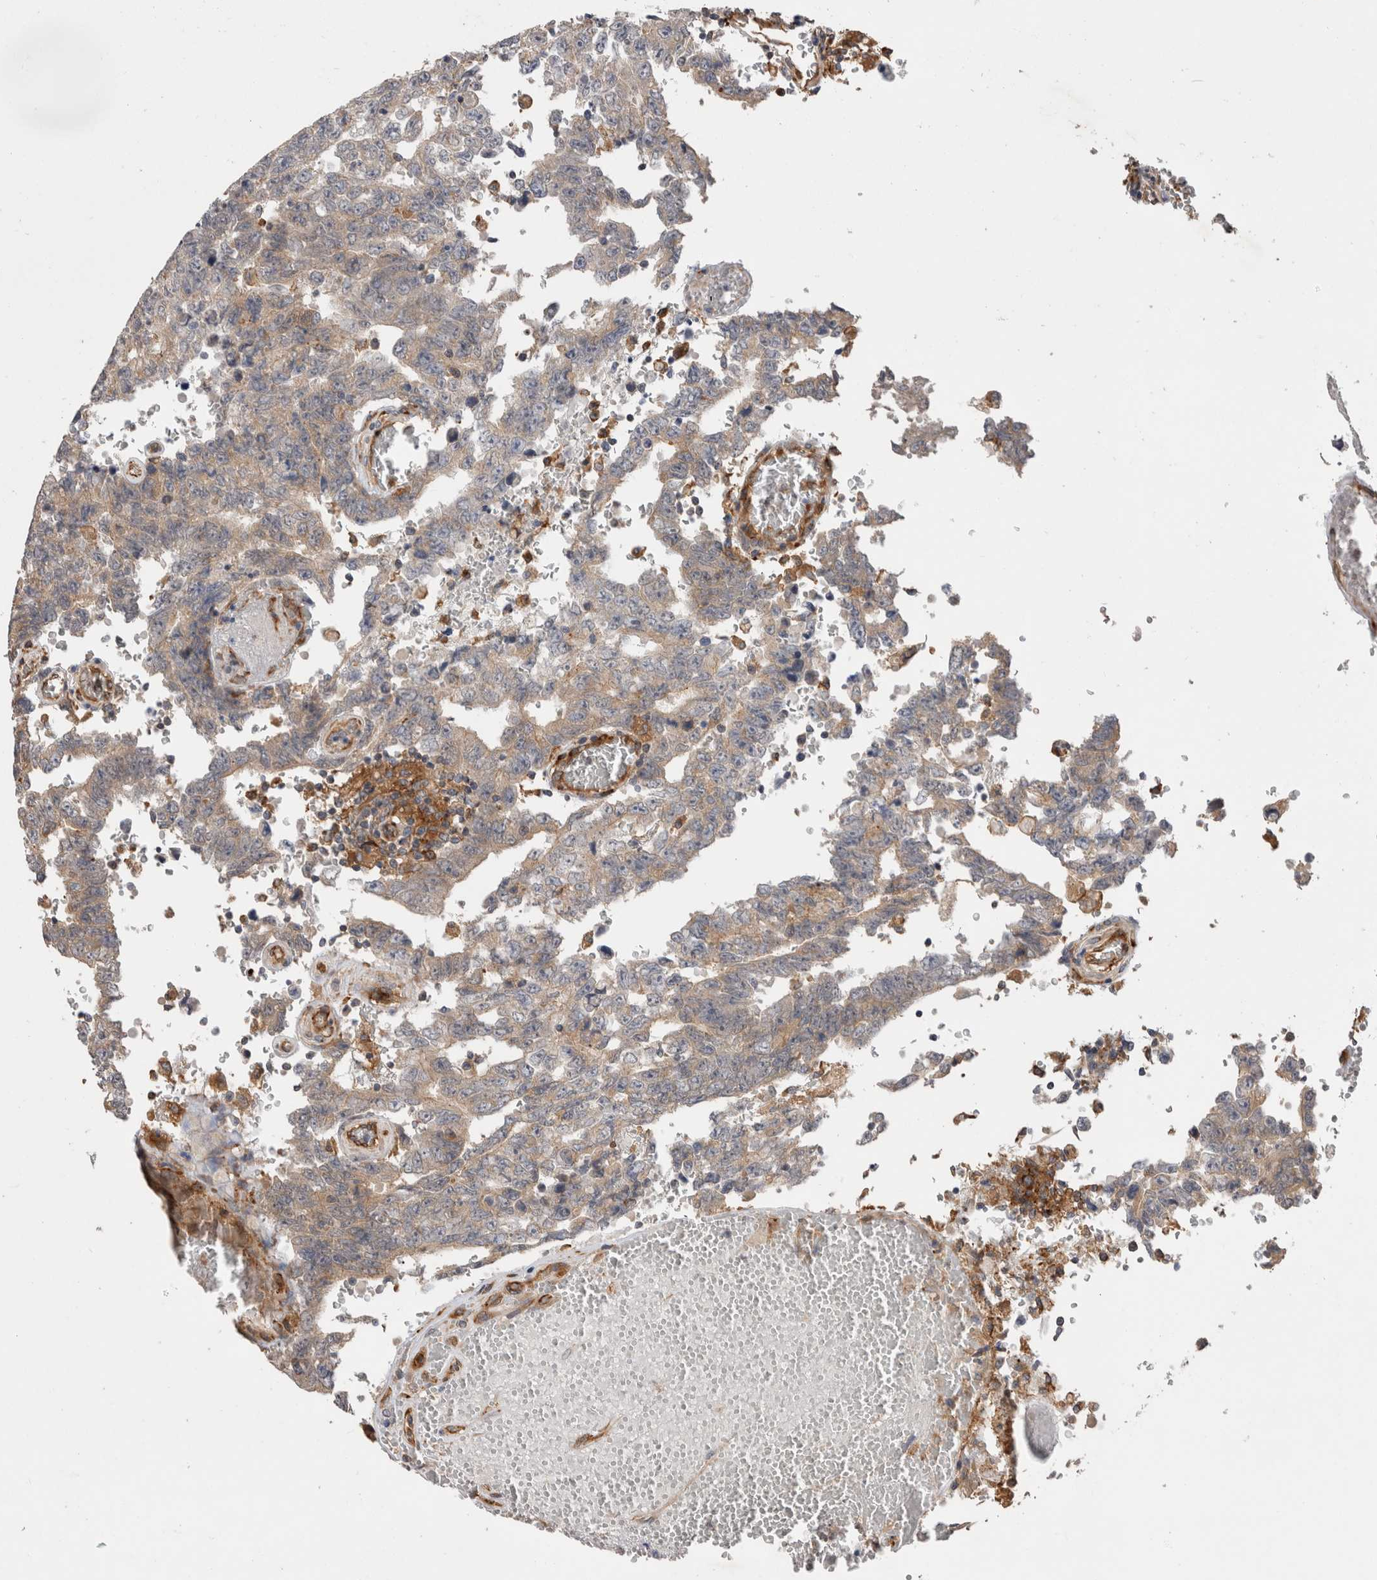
{"staining": {"intensity": "weak", "quantity": "25%-75%", "location": "cytoplasmic/membranous"}, "tissue": "testis cancer", "cell_type": "Tumor cells", "image_type": "cancer", "snomed": [{"axis": "morphology", "description": "Carcinoma, Embryonal, NOS"}, {"axis": "topography", "description": "Testis"}], "caption": "Immunohistochemical staining of human embryonal carcinoma (testis) shows weak cytoplasmic/membranous protein expression in approximately 25%-75% of tumor cells. The staining was performed using DAB, with brown indicating positive protein expression. Nuclei are stained blue with hematoxylin.", "gene": "BNIP2", "patient": {"sex": "male", "age": 26}}